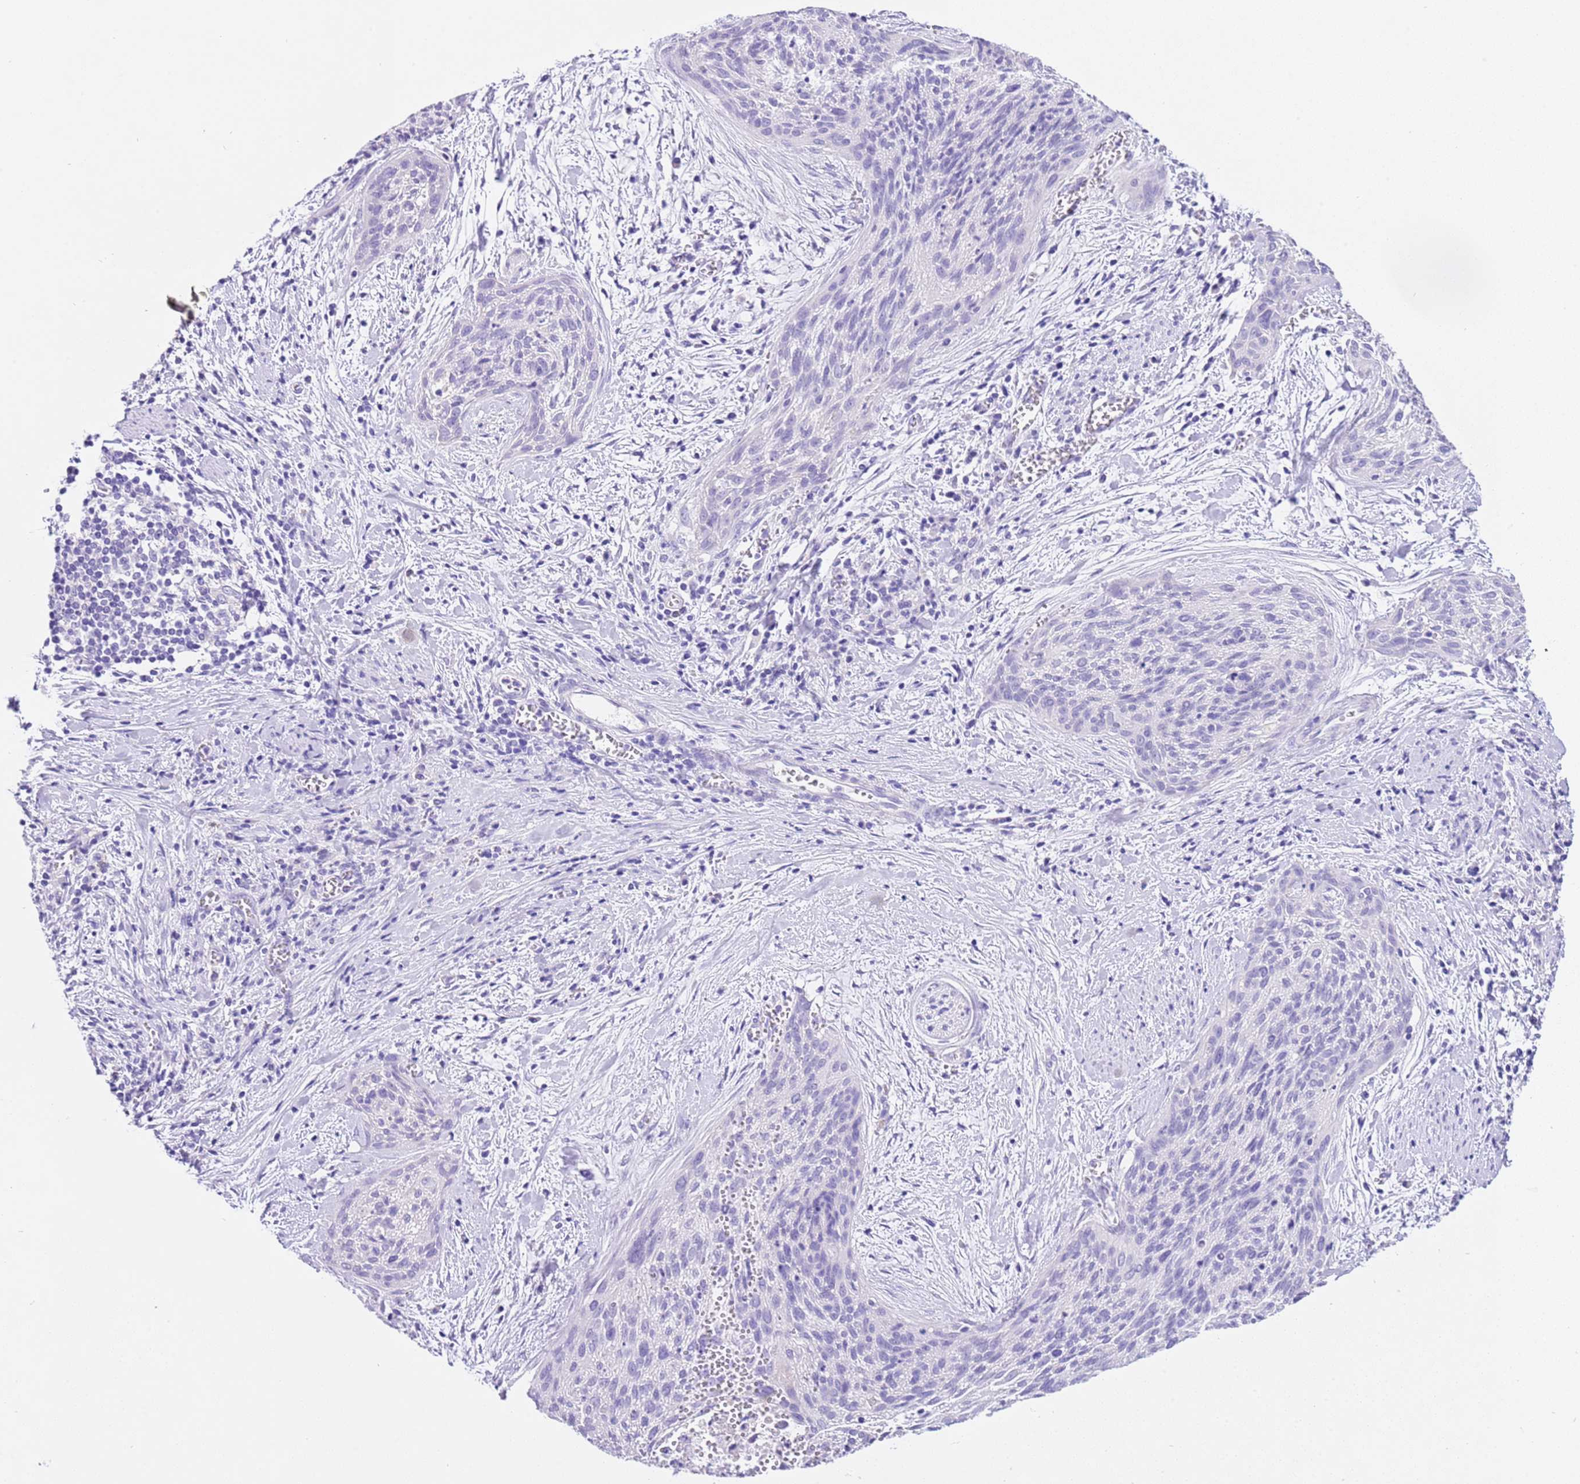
{"staining": {"intensity": "negative", "quantity": "none", "location": "none"}, "tissue": "cervical cancer", "cell_type": "Tumor cells", "image_type": "cancer", "snomed": [{"axis": "morphology", "description": "Squamous cell carcinoma, NOS"}, {"axis": "topography", "description": "Cervix"}], "caption": "An IHC micrograph of cervical cancer (squamous cell carcinoma) is shown. There is no staining in tumor cells of cervical cancer (squamous cell carcinoma).", "gene": "CPB1", "patient": {"sex": "female", "age": 55}}